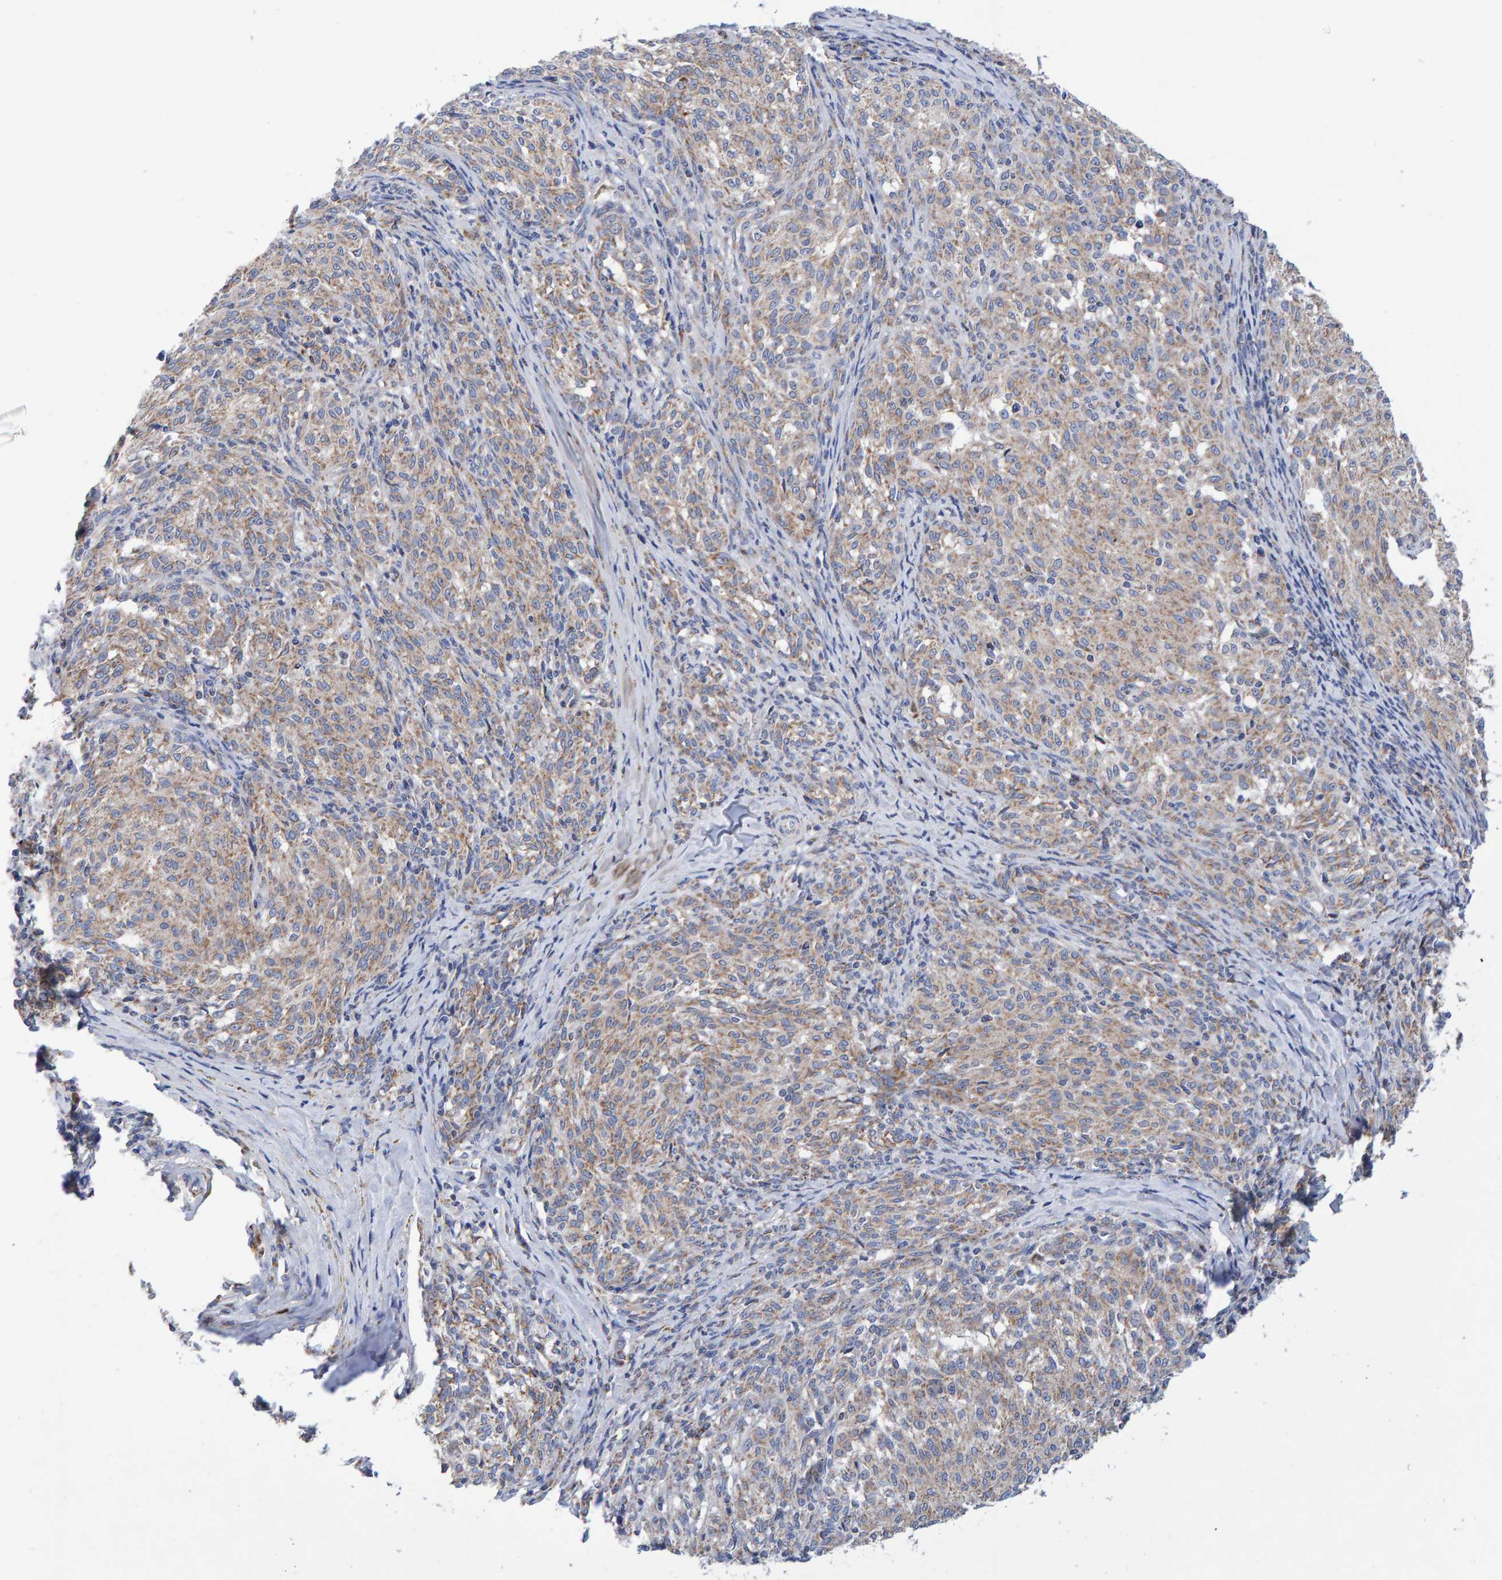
{"staining": {"intensity": "weak", "quantity": ">75%", "location": "cytoplasmic/membranous"}, "tissue": "melanoma", "cell_type": "Tumor cells", "image_type": "cancer", "snomed": [{"axis": "morphology", "description": "Malignant melanoma, NOS"}, {"axis": "topography", "description": "Skin"}], "caption": "Tumor cells display weak cytoplasmic/membranous staining in about >75% of cells in malignant melanoma.", "gene": "EFR3A", "patient": {"sex": "female", "age": 72}}